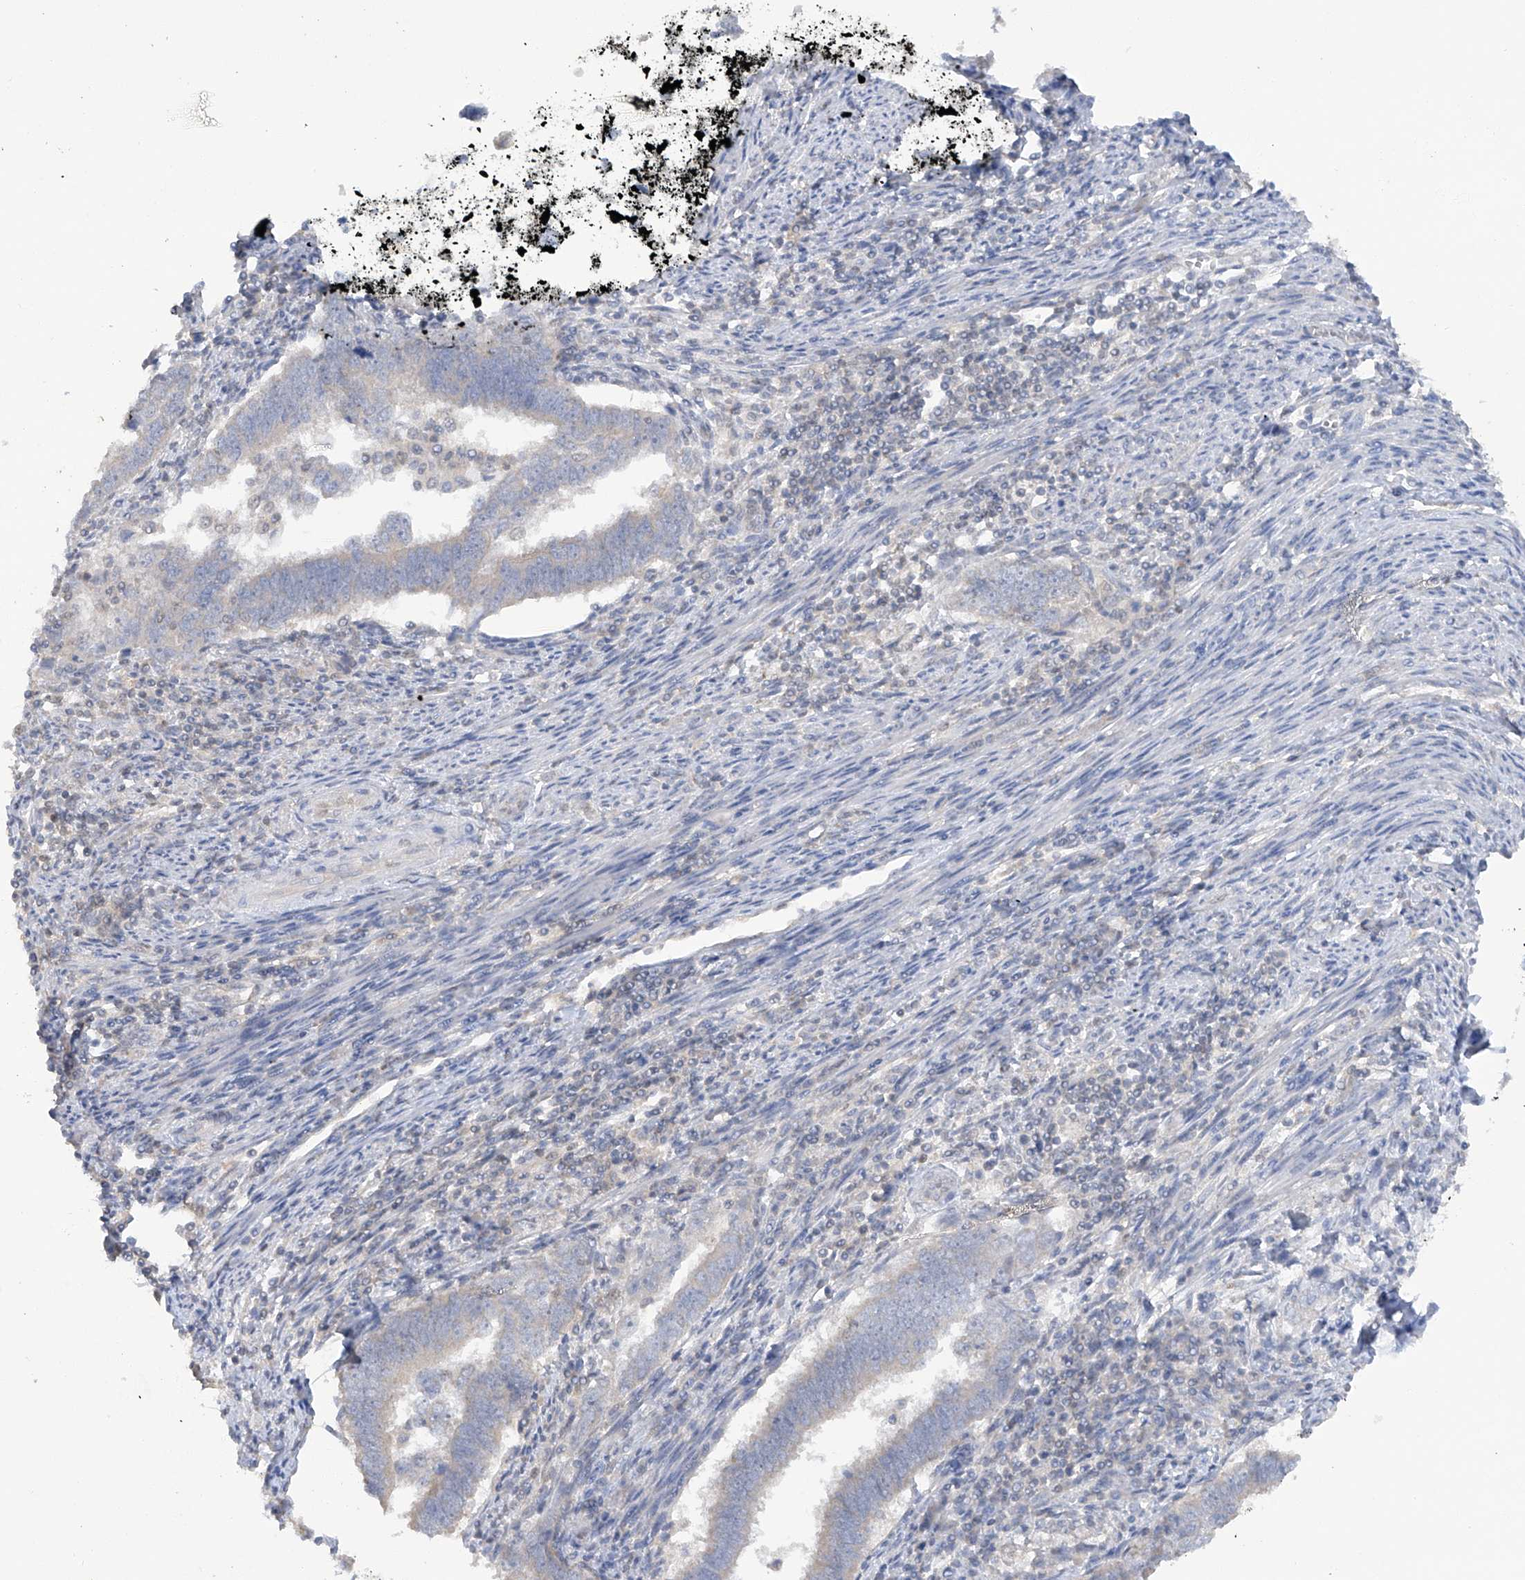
{"staining": {"intensity": "negative", "quantity": "none", "location": "none"}, "tissue": "endometrial cancer", "cell_type": "Tumor cells", "image_type": "cancer", "snomed": [{"axis": "morphology", "description": "Adenocarcinoma, NOS"}, {"axis": "topography", "description": "Endometrium"}], "caption": "Immunohistochemistry (IHC) histopathology image of neoplastic tissue: human endometrial adenocarcinoma stained with DAB reveals no significant protein positivity in tumor cells.", "gene": "HAS3", "patient": {"sex": "female", "age": 75}}